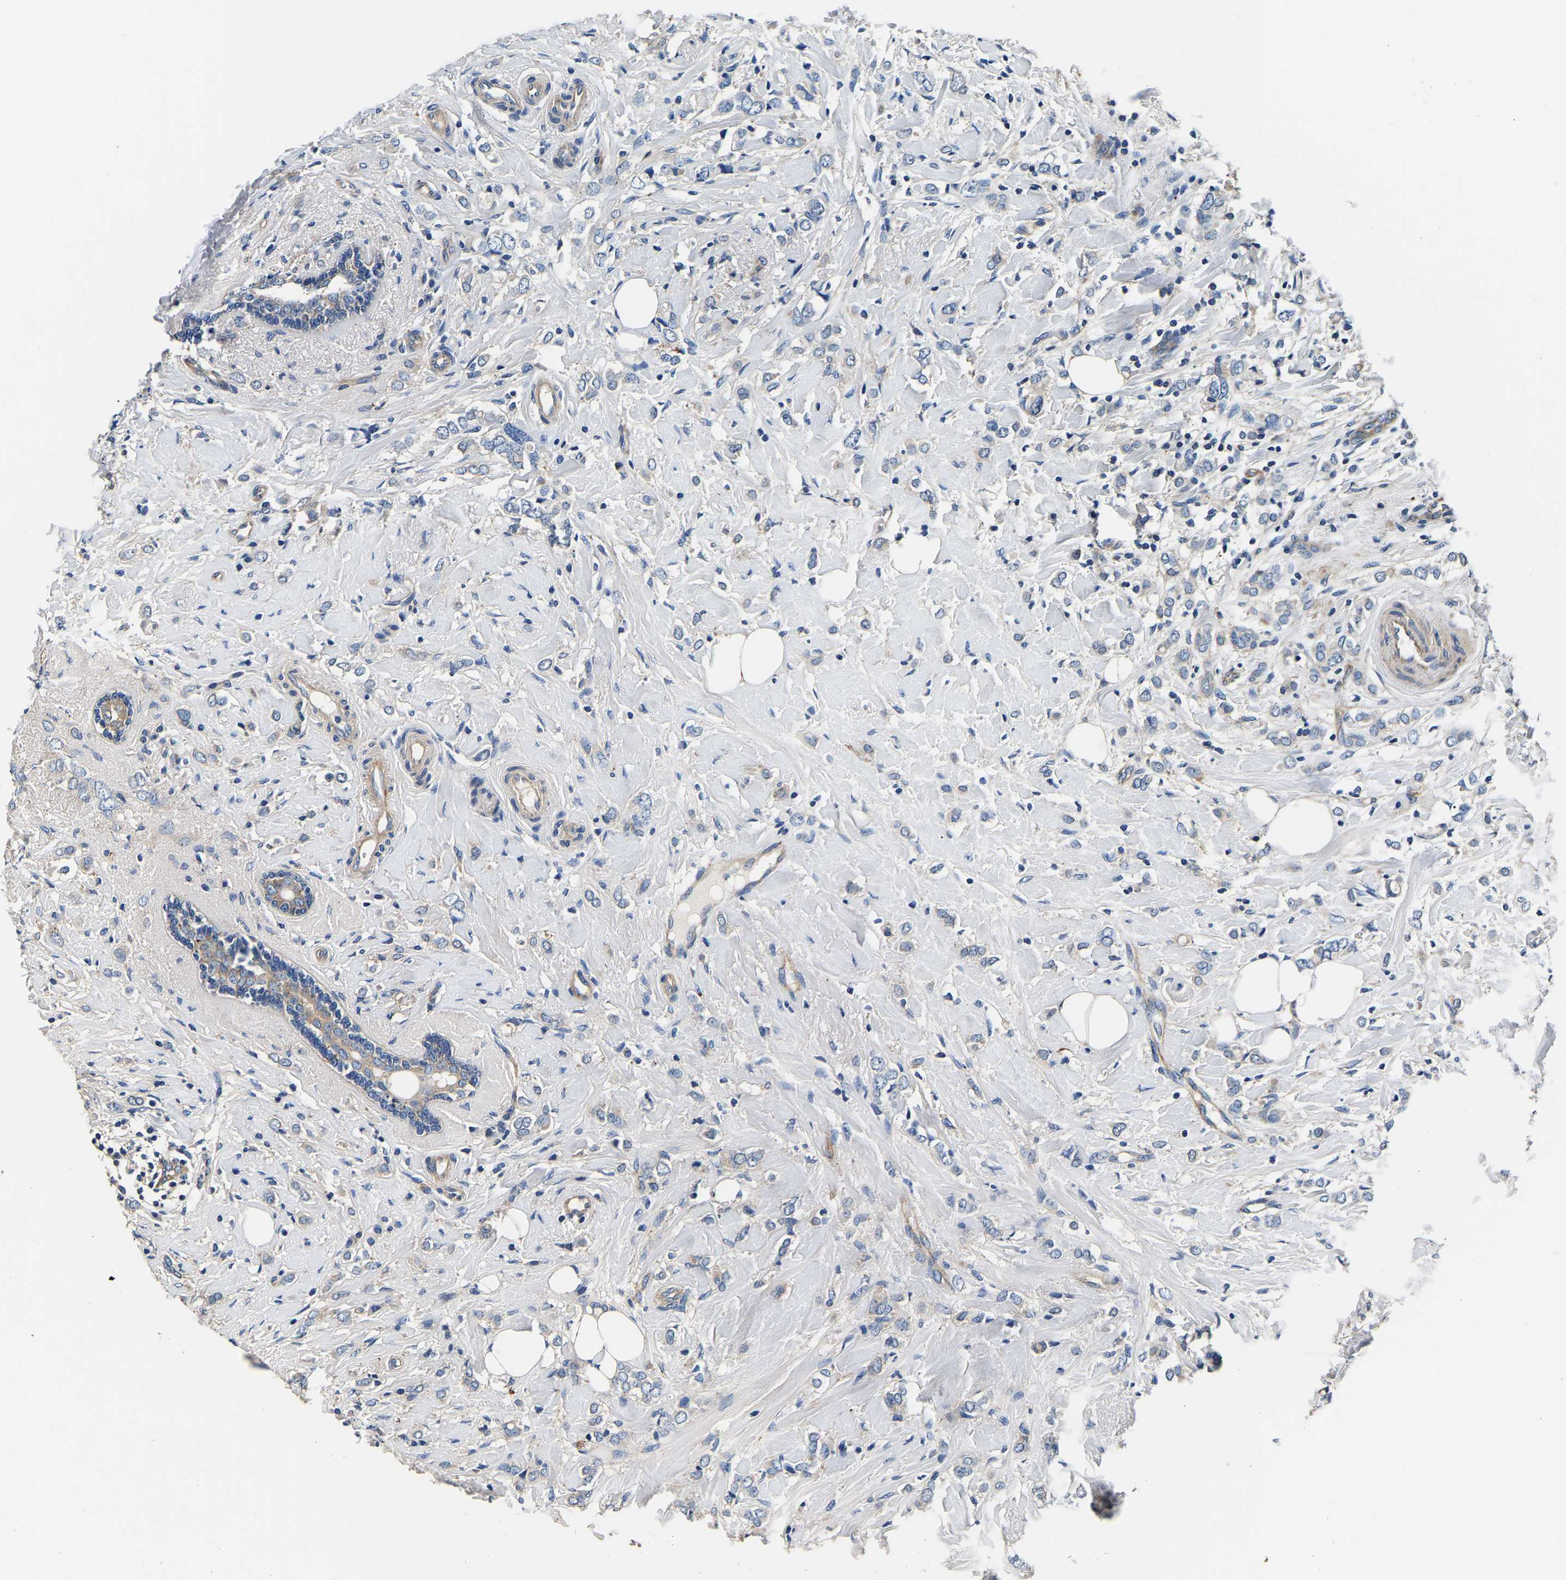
{"staining": {"intensity": "weak", "quantity": "<25%", "location": "cytoplasmic/membranous"}, "tissue": "breast cancer", "cell_type": "Tumor cells", "image_type": "cancer", "snomed": [{"axis": "morphology", "description": "Normal tissue, NOS"}, {"axis": "morphology", "description": "Lobular carcinoma"}, {"axis": "topography", "description": "Breast"}], "caption": "Immunohistochemistry of human lobular carcinoma (breast) exhibits no staining in tumor cells.", "gene": "SH3GLB1", "patient": {"sex": "female", "age": 47}}